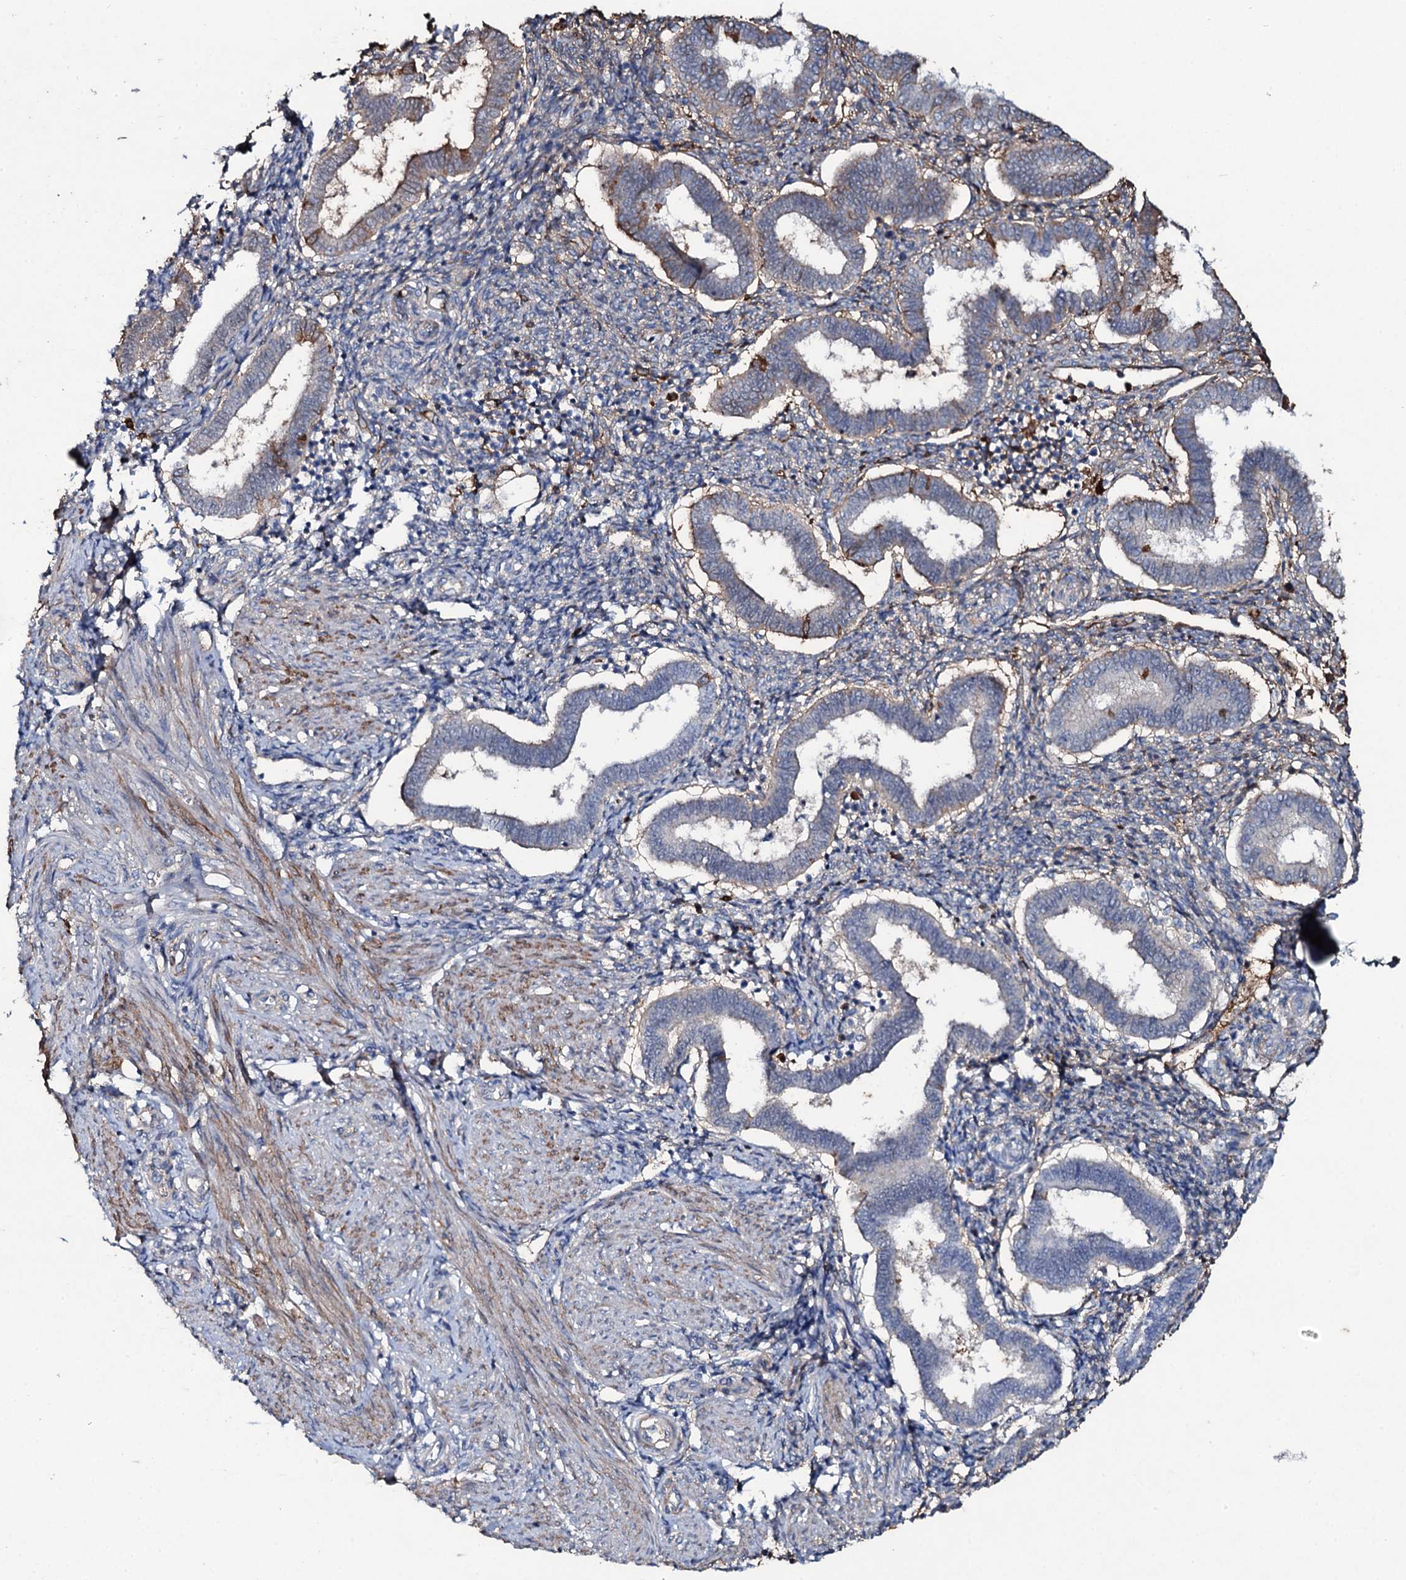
{"staining": {"intensity": "moderate", "quantity": "<25%", "location": "cytoplasmic/membranous"}, "tissue": "endometrium", "cell_type": "Cells in endometrial stroma", "image_type": "normal", "snomed": [{"axis": "morphology", "description": "Normal tissue, NOS"}, {"axis": "topography", "description": "Endometrium"}], "caption": "Protein analysis of unremarkable endometrium exhibits moderate cytoplasmic/membranous staining in about <25% of cells in endometrial stroma.", "gene": "EDN1", "patient": {"sex": "female", "age": 24}}